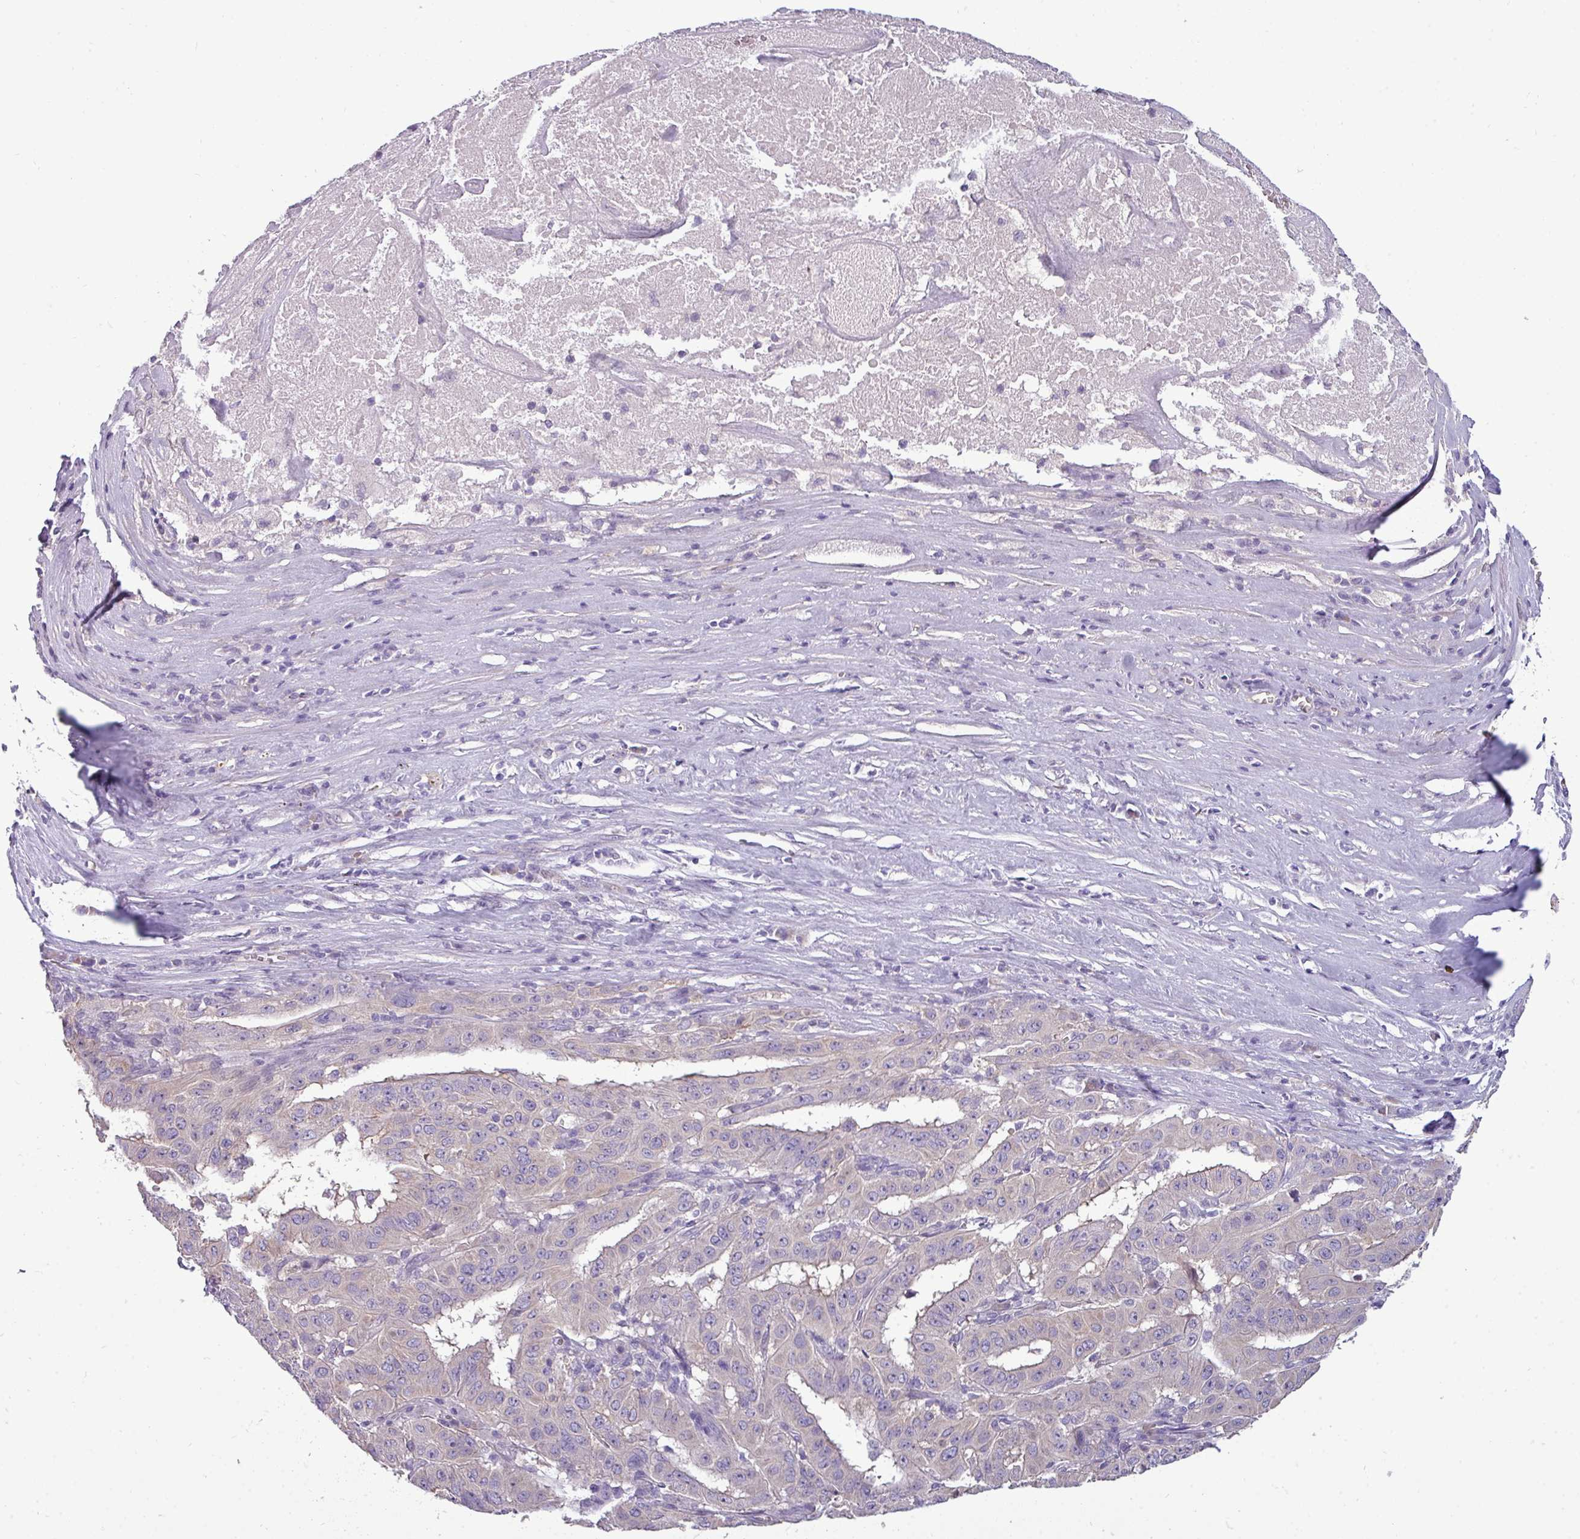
{"staining": {"intensity": "negative", "quantity": "none", "location": "none"}, "tissue": "pancreatic cancer", "cell_type": "Tumor cells", "image_type": "cancer", "snomed": [{"axis": "morphology", "description": "Adenocarcinoma, NOS"}, {"axis": "topography", "description": "Pancreas"}], "caption": "IHC of human adenocarcinoma (pancreatic) displays no positivity in tumor cells. The staining is performed using DAB brown chromogen with nuclei counter-stained in using hematoxylin.", "gene": "DNAAF9", "patient": {"sex": "male", "age": 63}}